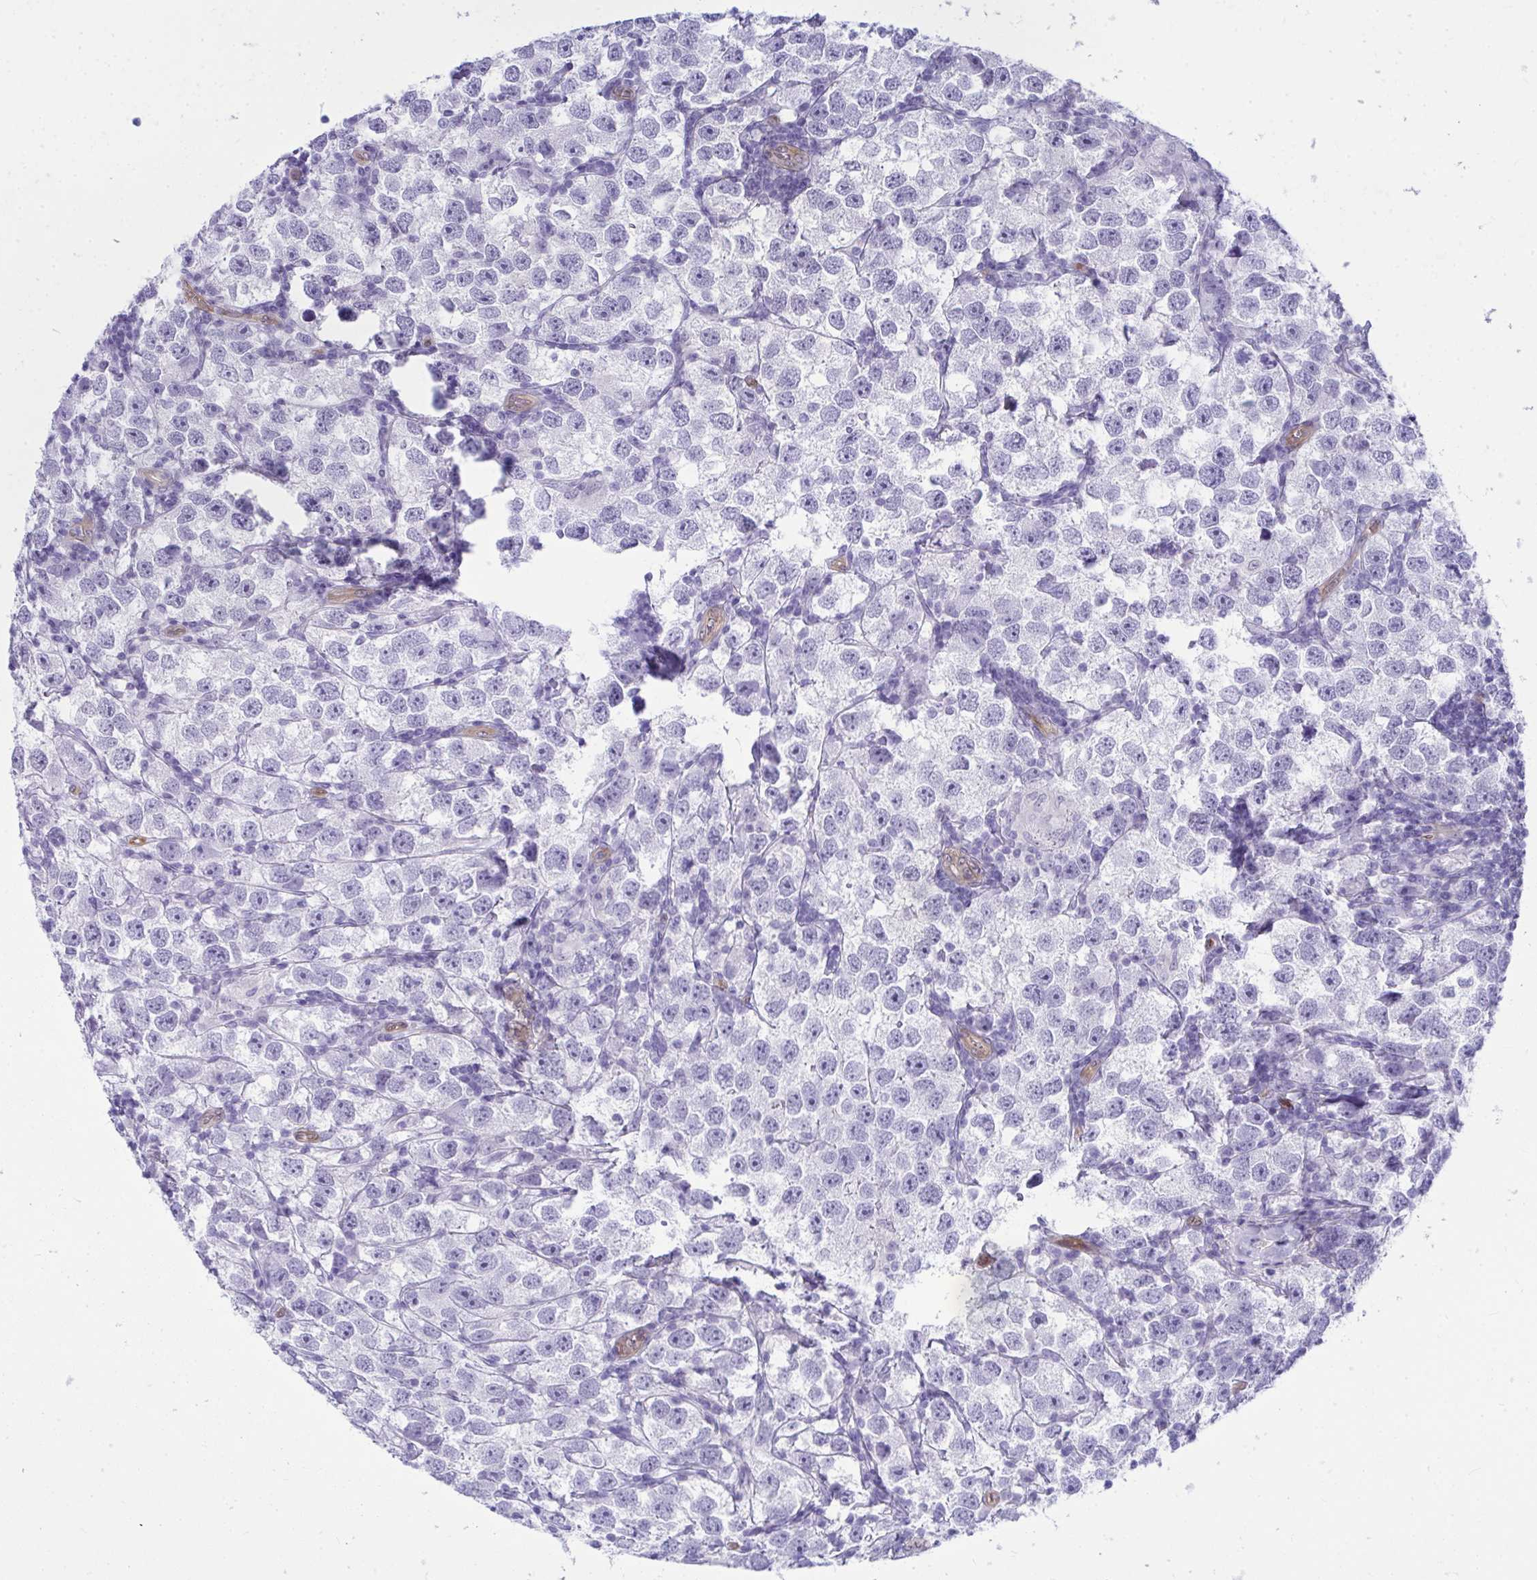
{"staining": {"intensity": "negative", "quantity": "none", "location": "none"}, "tissue": "testis cancer", "cell_type": "Tumor cells", "image_type": "cancer", "snomed": [{"axis": "morphology", "description": "Seminoma, NOS"}, {"axis": "topography", "description": "Testis"}], "caption": "Tumor cells show no significant protein expression in testis seminoma.", "gene": "LIMS2", "patient": {"sex": "male", "age": 26}}